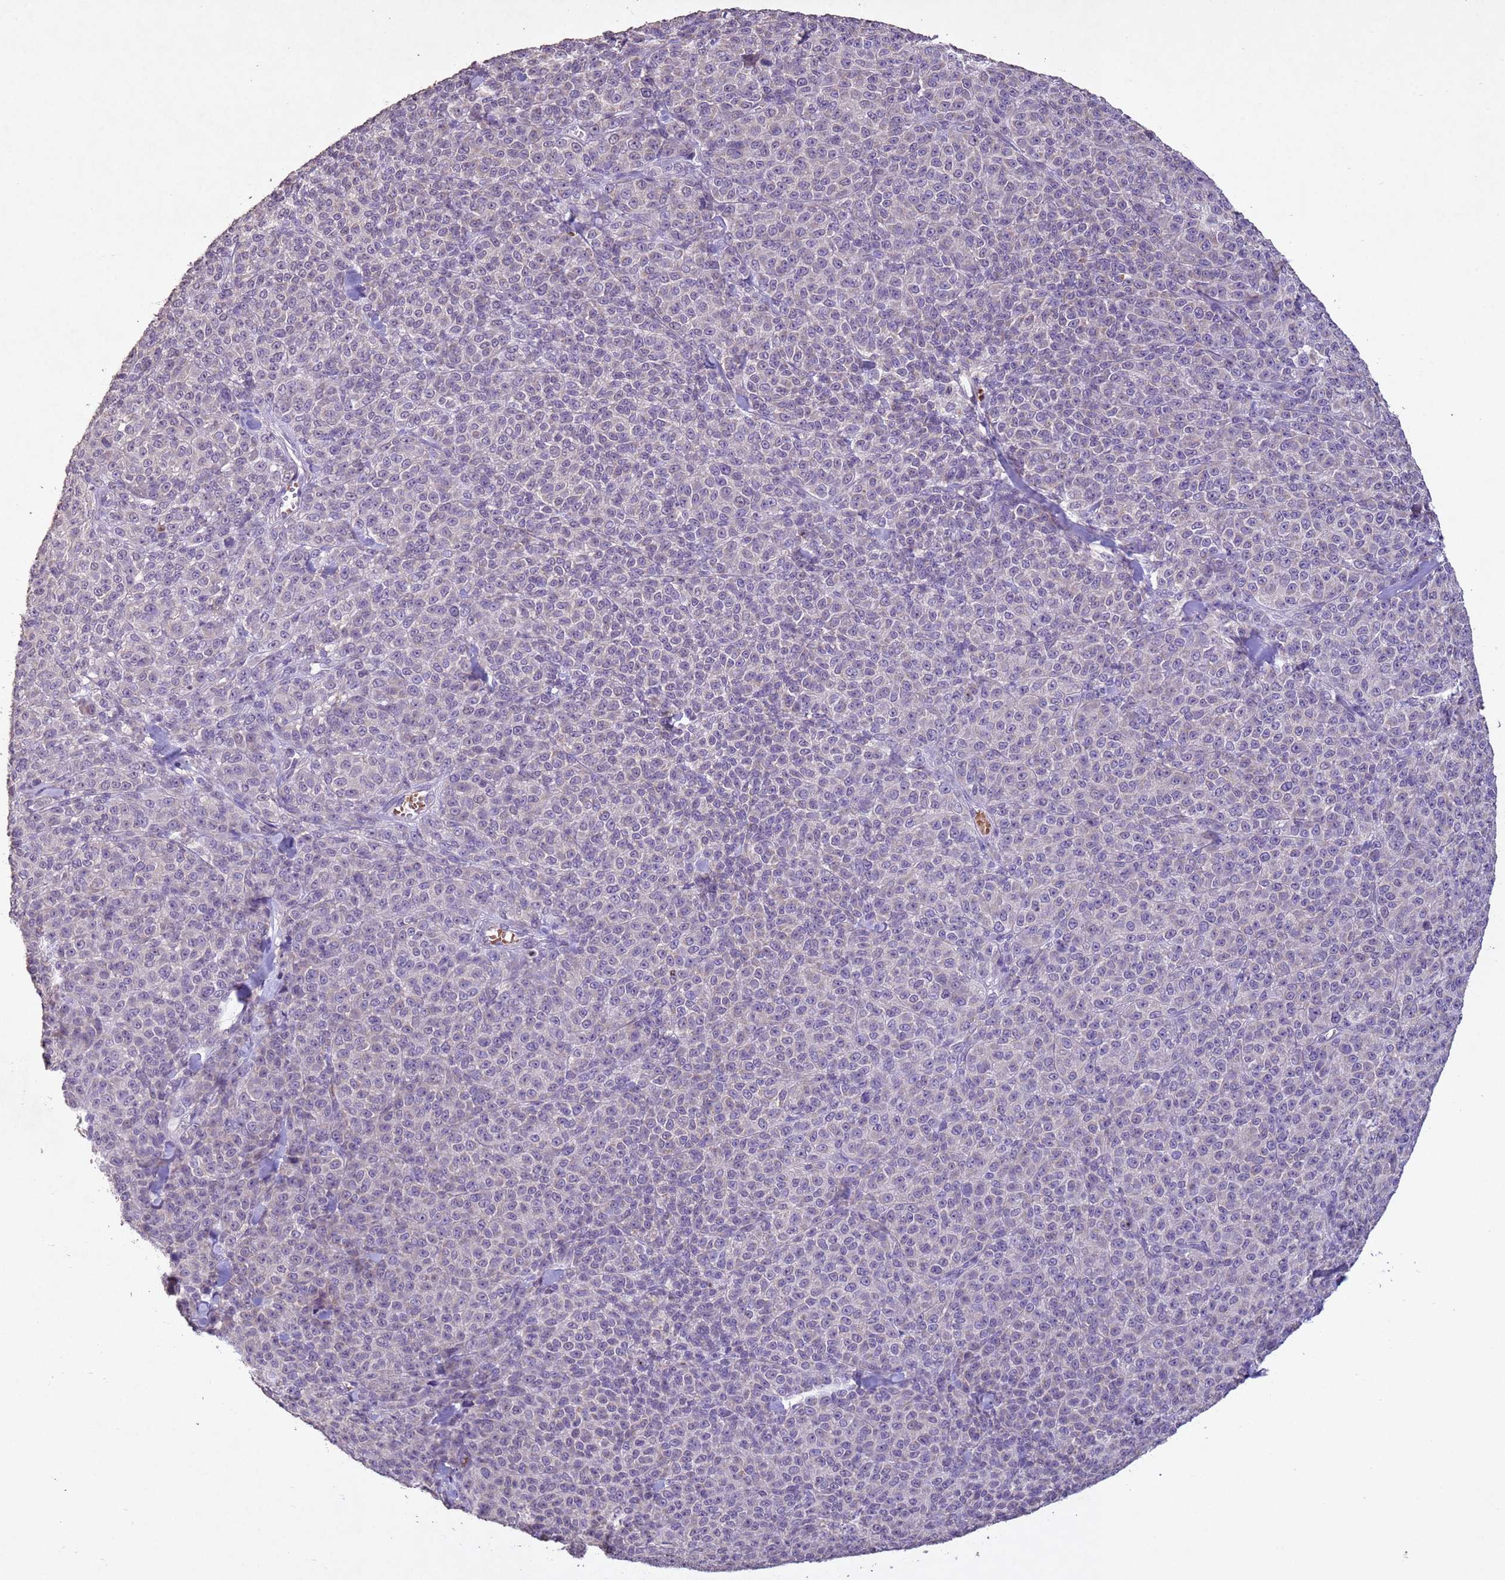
{"staining": {"intensity": "negative", "quantity": "none", "location": "none"}, "tissue": "melanoma", "cell_type": "Tumor cells", "image_type": "cancer", "snomed": [{"axis": "morphology", "description": "Normal tissue, NOS"}, {"axis": "morphology", "description": "Malignant melanoma, NOS"}, {"axis": "topography", "description": "Skin"}], "caption": "Immunohistochemistry of melanoma shows no expression in tumor cells.", "gene": "NLRP11", "patient": {"sex": "female", "age": 34}}